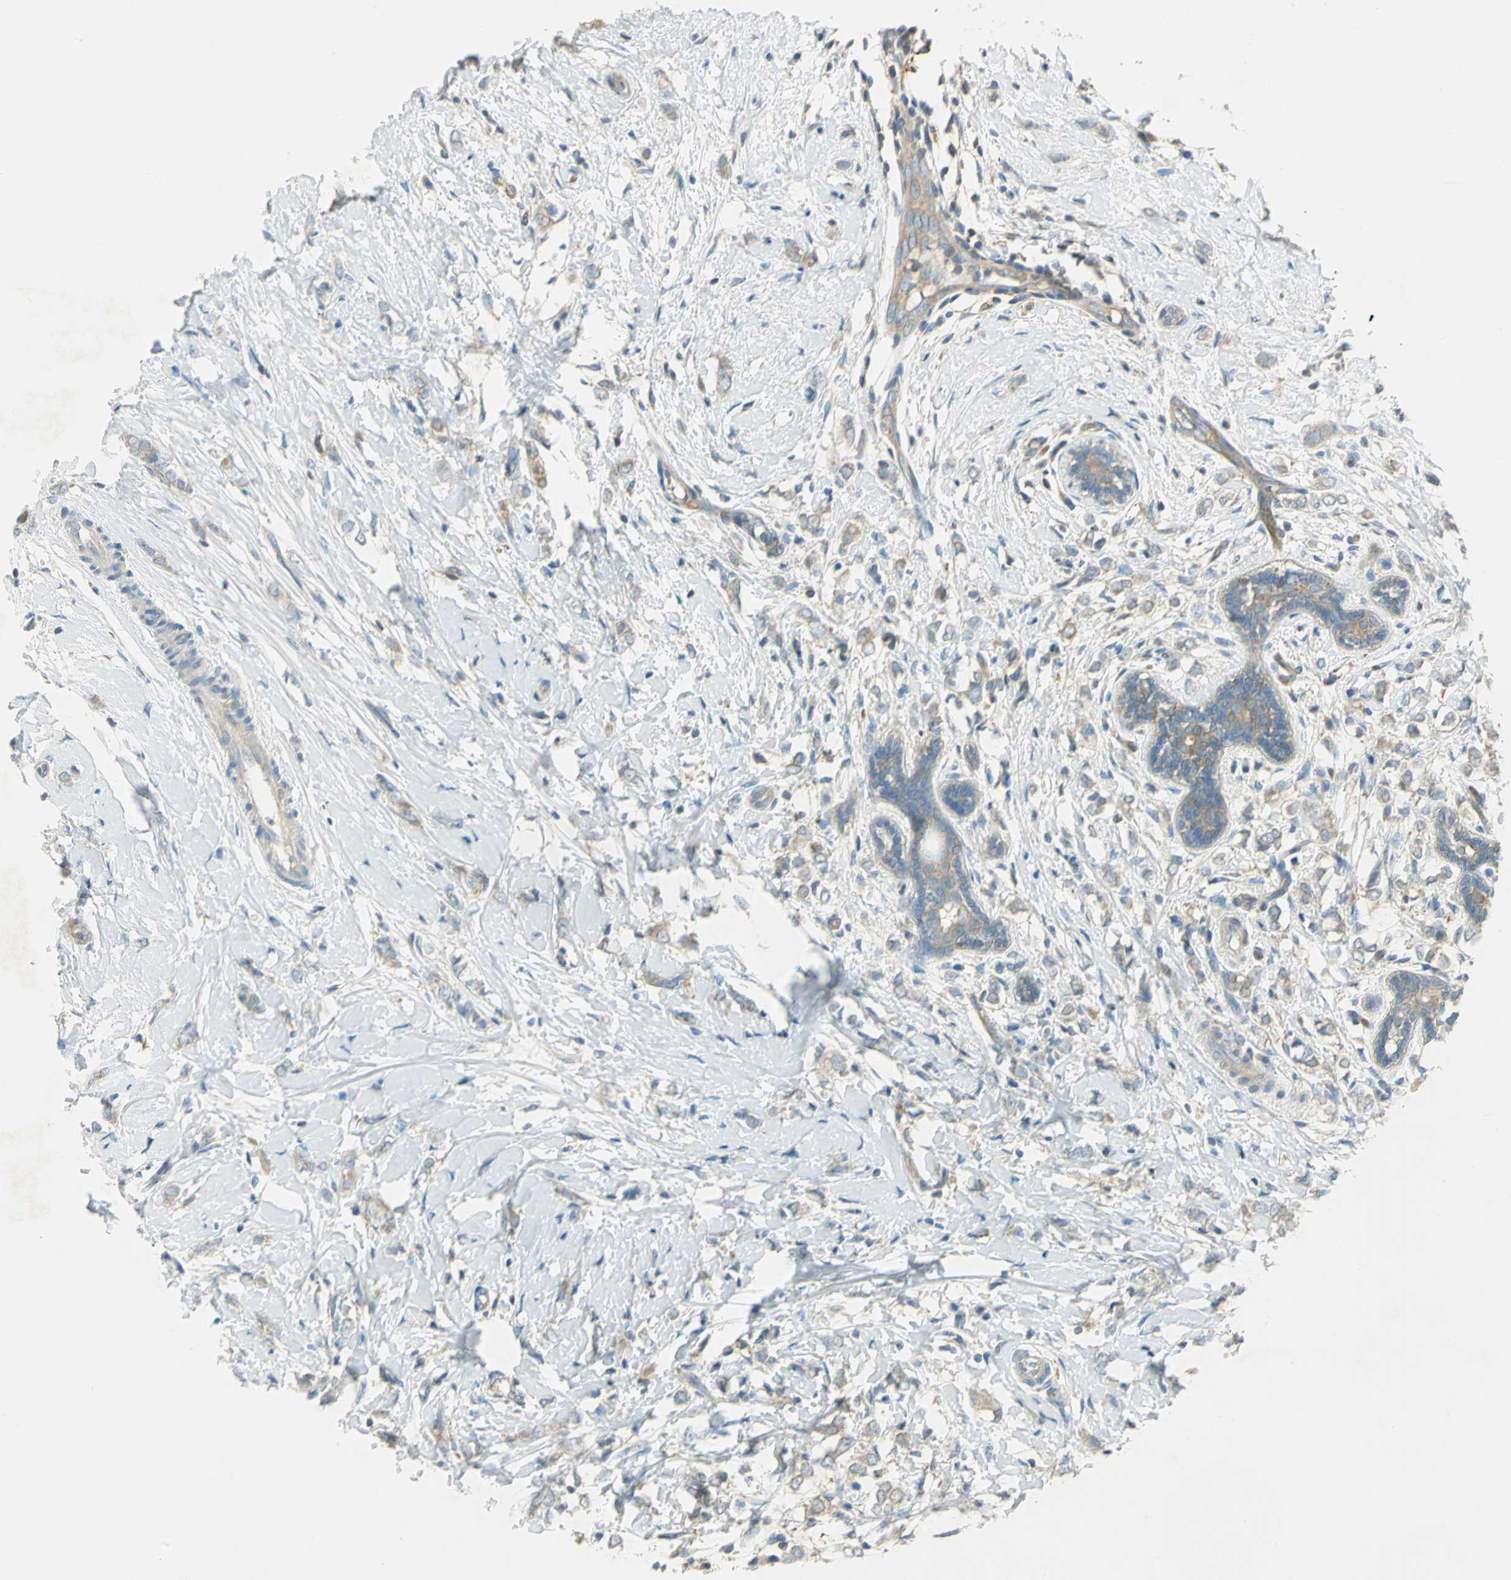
{"staining": {"intensity": "weak", "quantity": ">75%", "location": "cytoplasmic/membranous"}, "tissue": "breast cancer", "cell_type": "Tumor cells", "image_type": "cancer", "snomed": [{"axis": "morphology", "description": "Normal tissue, NOS"}, {"axis": "morphology", "description": "Lobular carcinoma"}, {"axis": "topography", "description": "Breast"}], "caption": "About >75% of tumor cells in breast cancer (lobular carcinoma) show weak cytoplasmic/membranous protein expression as visualized by brown immunohistochemical staining.", "gene": "TSC22D2", "patient": {"sex": "female", "age": 47}}